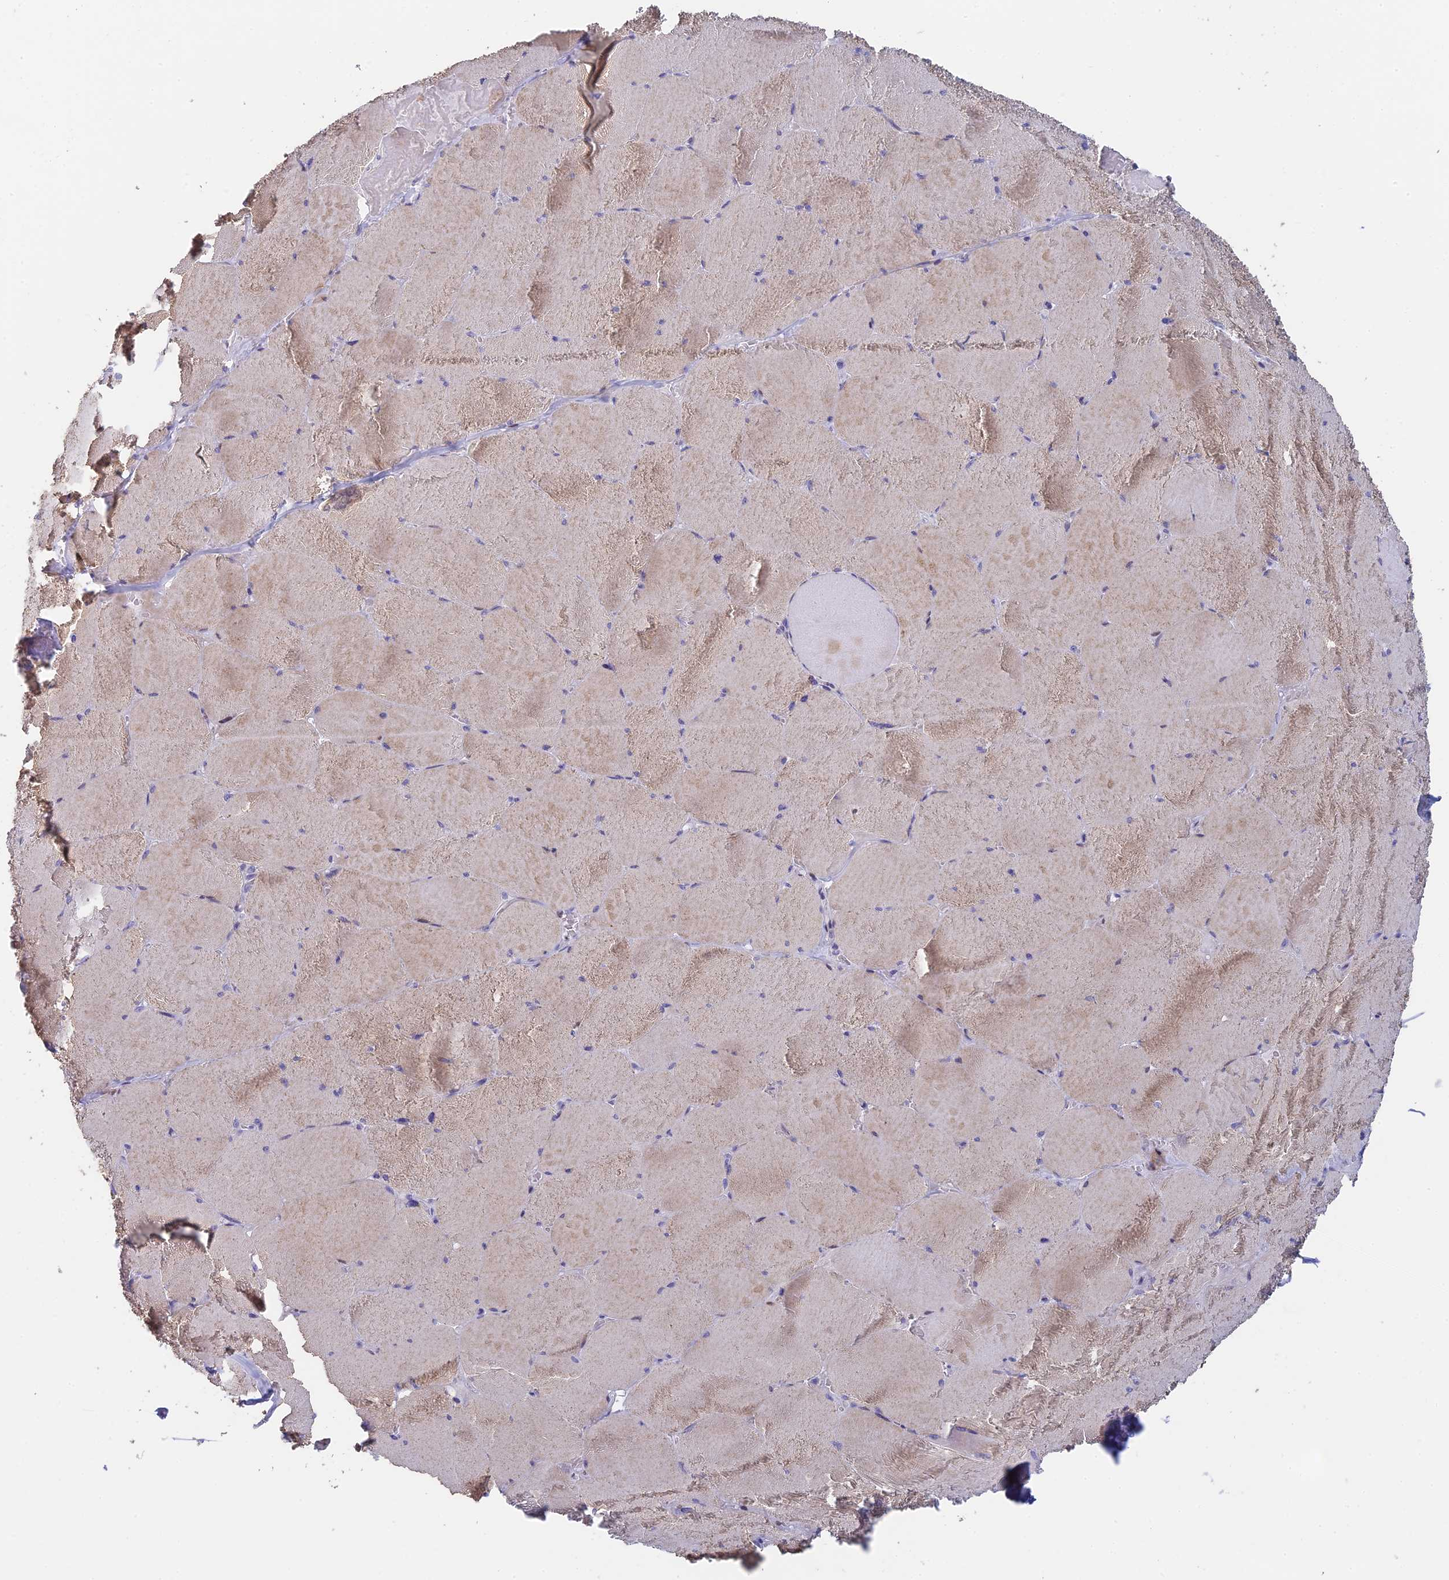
{"staining": {"intensity": "weak", "quantity": "25%-75%", "location": "cytoplasmic/membranous"}, "tissue": "skeletal muscle", "cell_type": "Myocytes", "image_type": "normal", "snomed": [{"axis": "morphology", "description": "Normal tissue, NOS"}, {"axis": "topography", "description": "Skeletal muscle"}, {"axis": "topography", "description": "Head-Neck"}], "caption": "Immunohistochemistry (IHC) image of normal skeletal muscle stained for a protein (brown), which shows low levels of weak cytoplasmic/membranous positivity in approximately 25%-75% of myocytes.", "gene": "REXO5", "patient": {"sex": "male", "age": 66}}